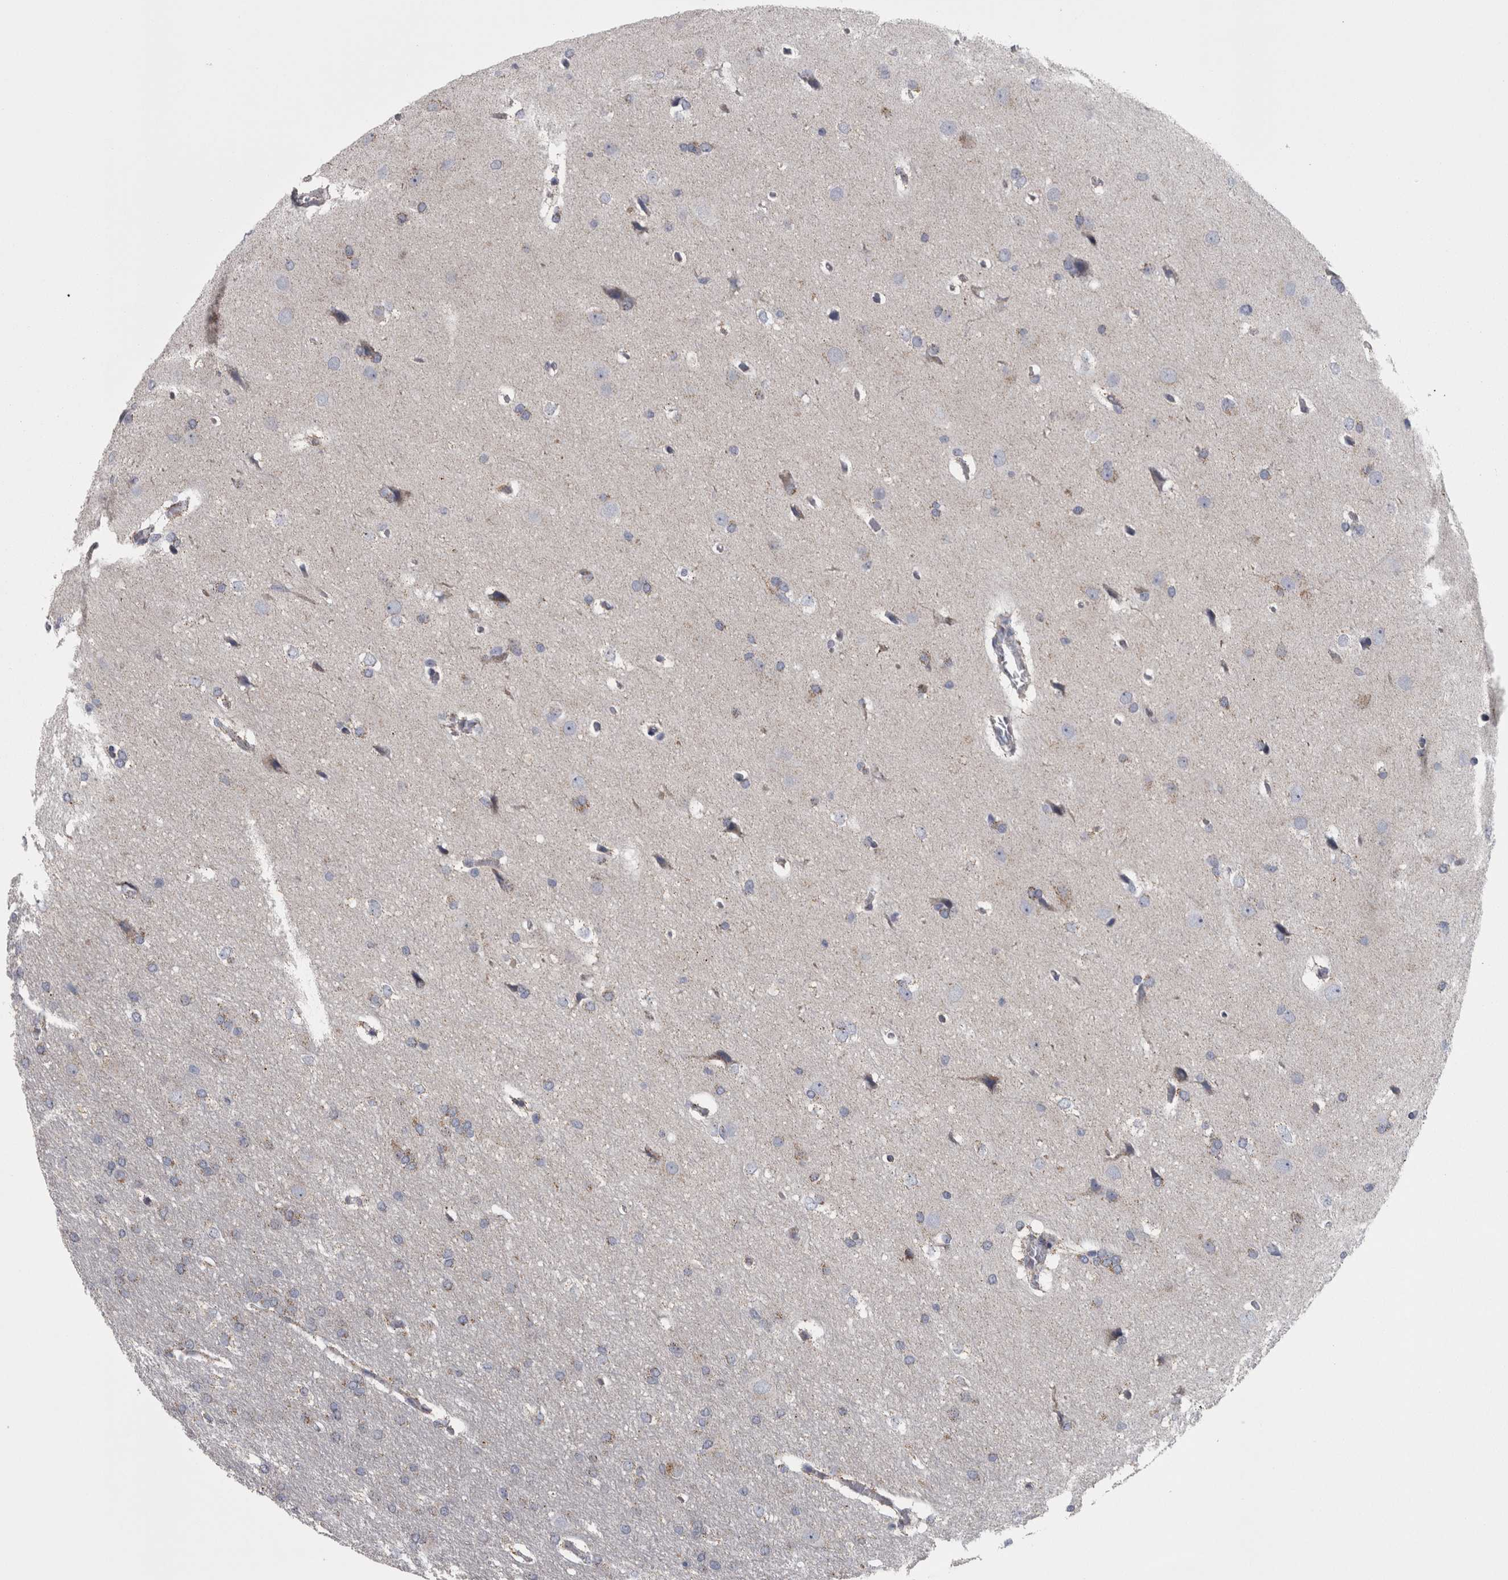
{"staining": {"intensity": "weak", "quantity": ">75%", "location": "cytoplasmic/membranous"}, "tissue": "glioma", "cell_type": "Tumor cells", "image_type": "cancer", "snomed": [{"axis": "morphology", "description": "Glioma, malignant, Low grade"}, {"axis": "topography", "description": "Brain"}], "caption": "Immunohistochemistry of glioma displays low levels of weak cytoplasmic/membranous staining in about >75% of tumor cells.", "gene": "DBT", "patient": {"sex": "female", "age": 37}}